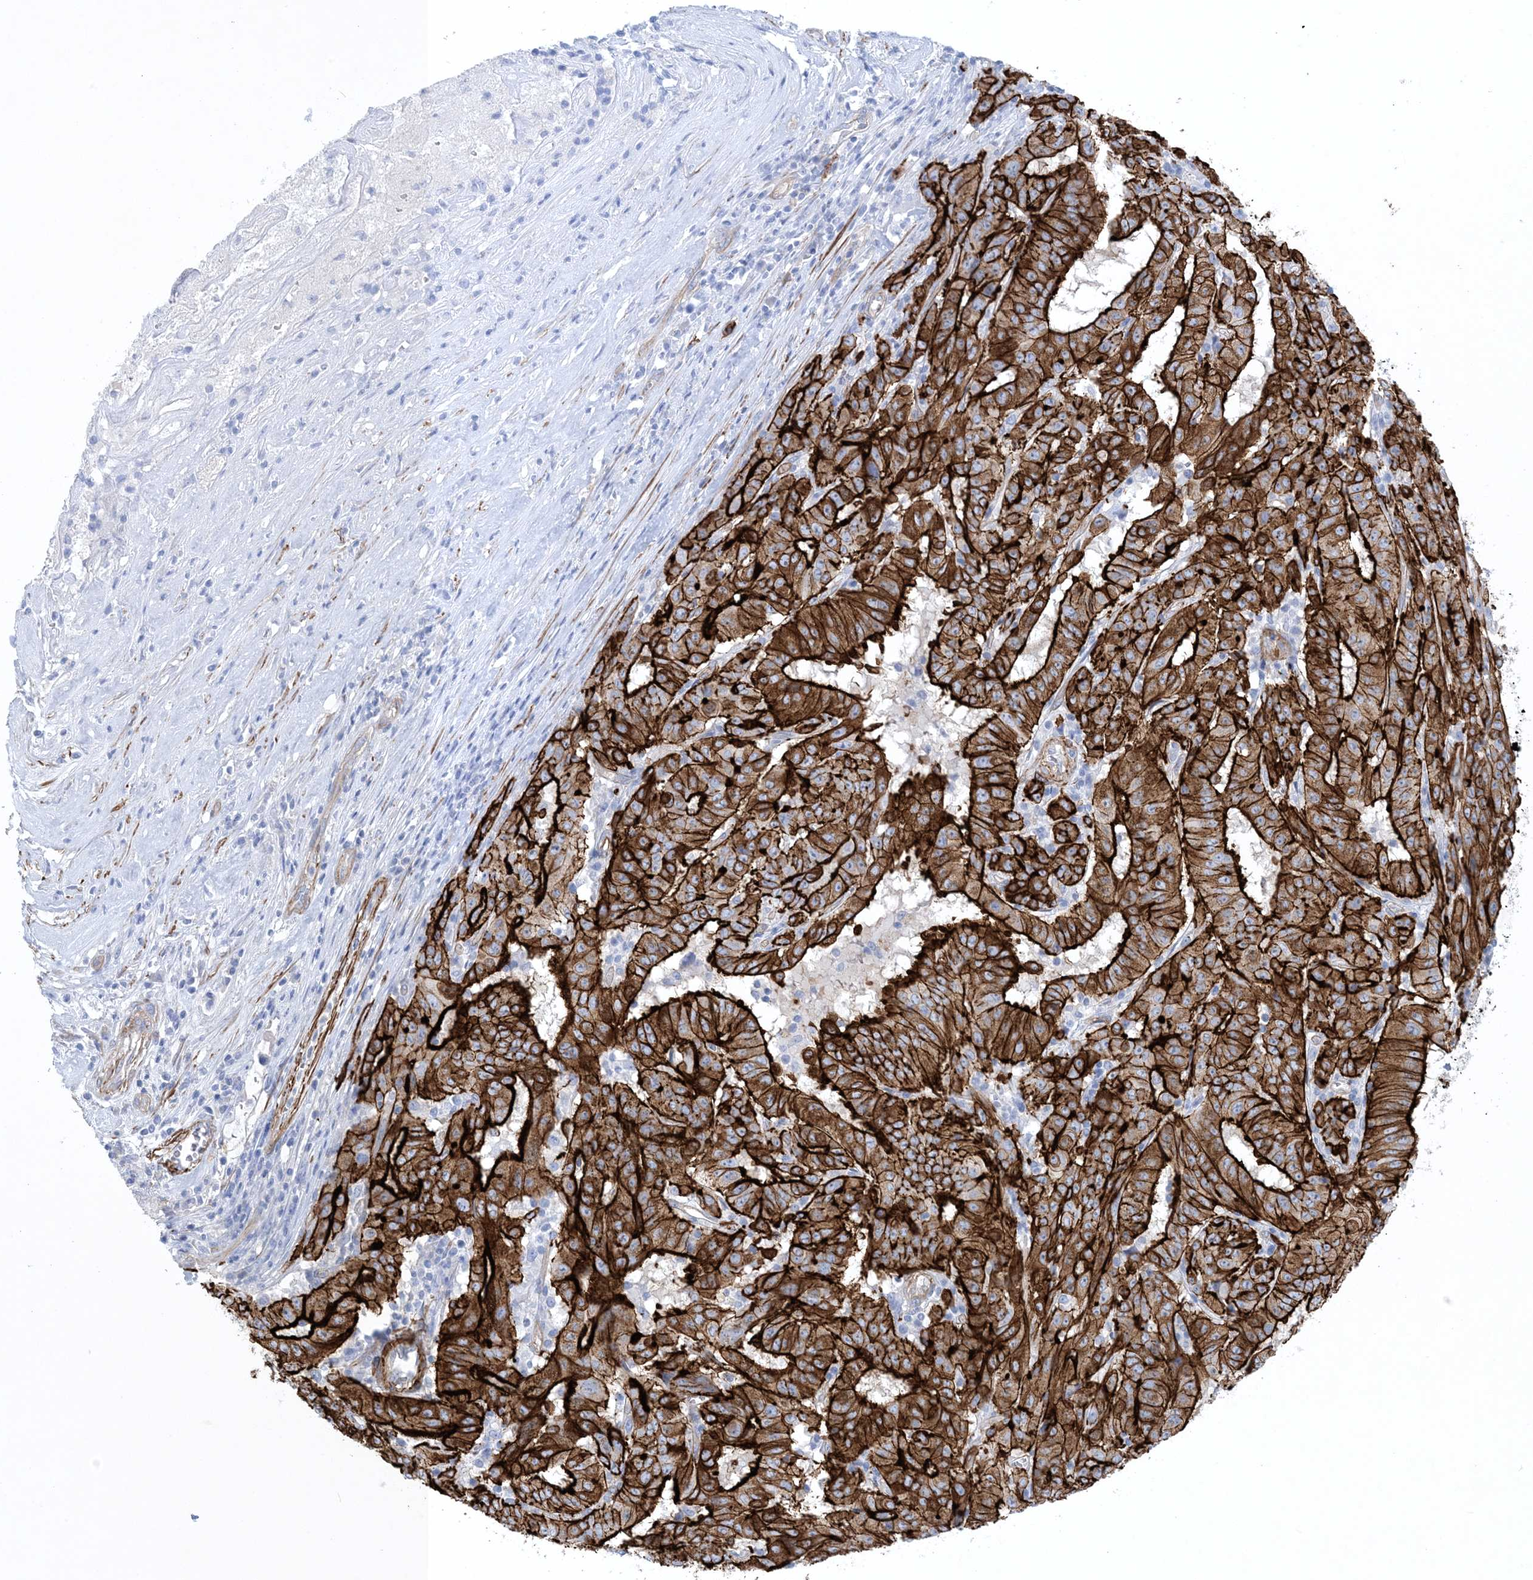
{"staining": {"intensity": "strong", "quantity": ">75%", "location": "cytoplasmic/membranous"}, "tissue": "pancreatic cancer", "cell_type": "Tumor cells", "image_type": "cancer", "snomed": [{"axis": "morphology", "description": "Adenocarcinoma, NOS"}, {"axis": "topography", "description": "Pancreas"}], "caption": "Pancreatic cancer was stained to show a protein in brown. There is high levels of strong cytoplasmic/membranous positivity in approximately >75% of tumor cells.", "gene": "SHANK1", "patient": {"sex": "male", "age": 63}}